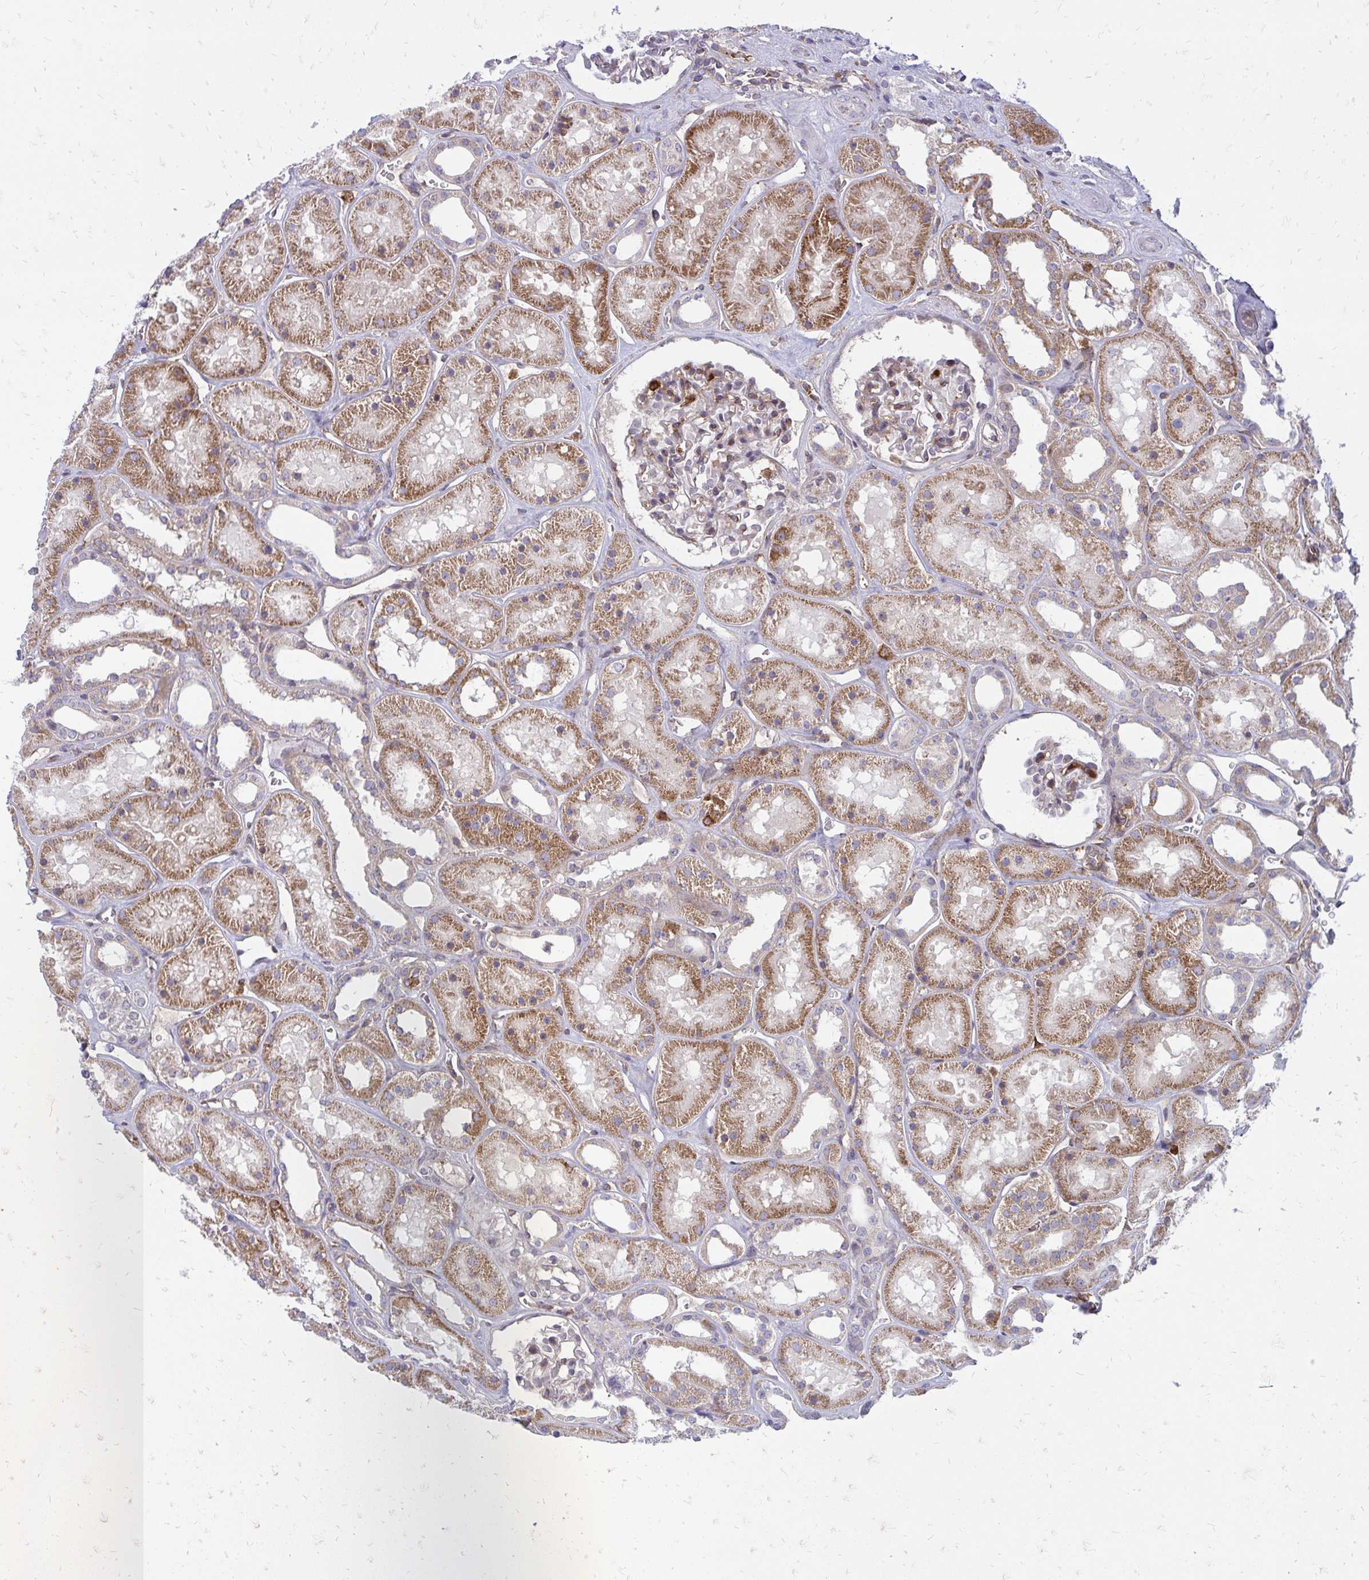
{"staining": {"intensity": "weak", "quantity": "25%-75%", "location": "cytoplasmic/membranous"}, "tissue": "kidney", "cell_type": "Cells in glomeruli", "image_type": "normal", "snomed": [{"axis": "morphology", "description": "Normal tissue, NOS"}, {"axis": "topography", "description": "Kidney"}], "caption": "DAB (3,3'-diaminobenzidine) immunohistochemical staining of benign kidney demonstrates weak cytoplasmic/membranous protein expression in approximately 25%-75% of cells in glomeruli. The staining is performed using DAB brown chromogen to label protein expression. The nuclei are counter-stained blue using hematoxylin.", "gene": "ASAP1", "patient": {"sex": "female", "age": 41}}